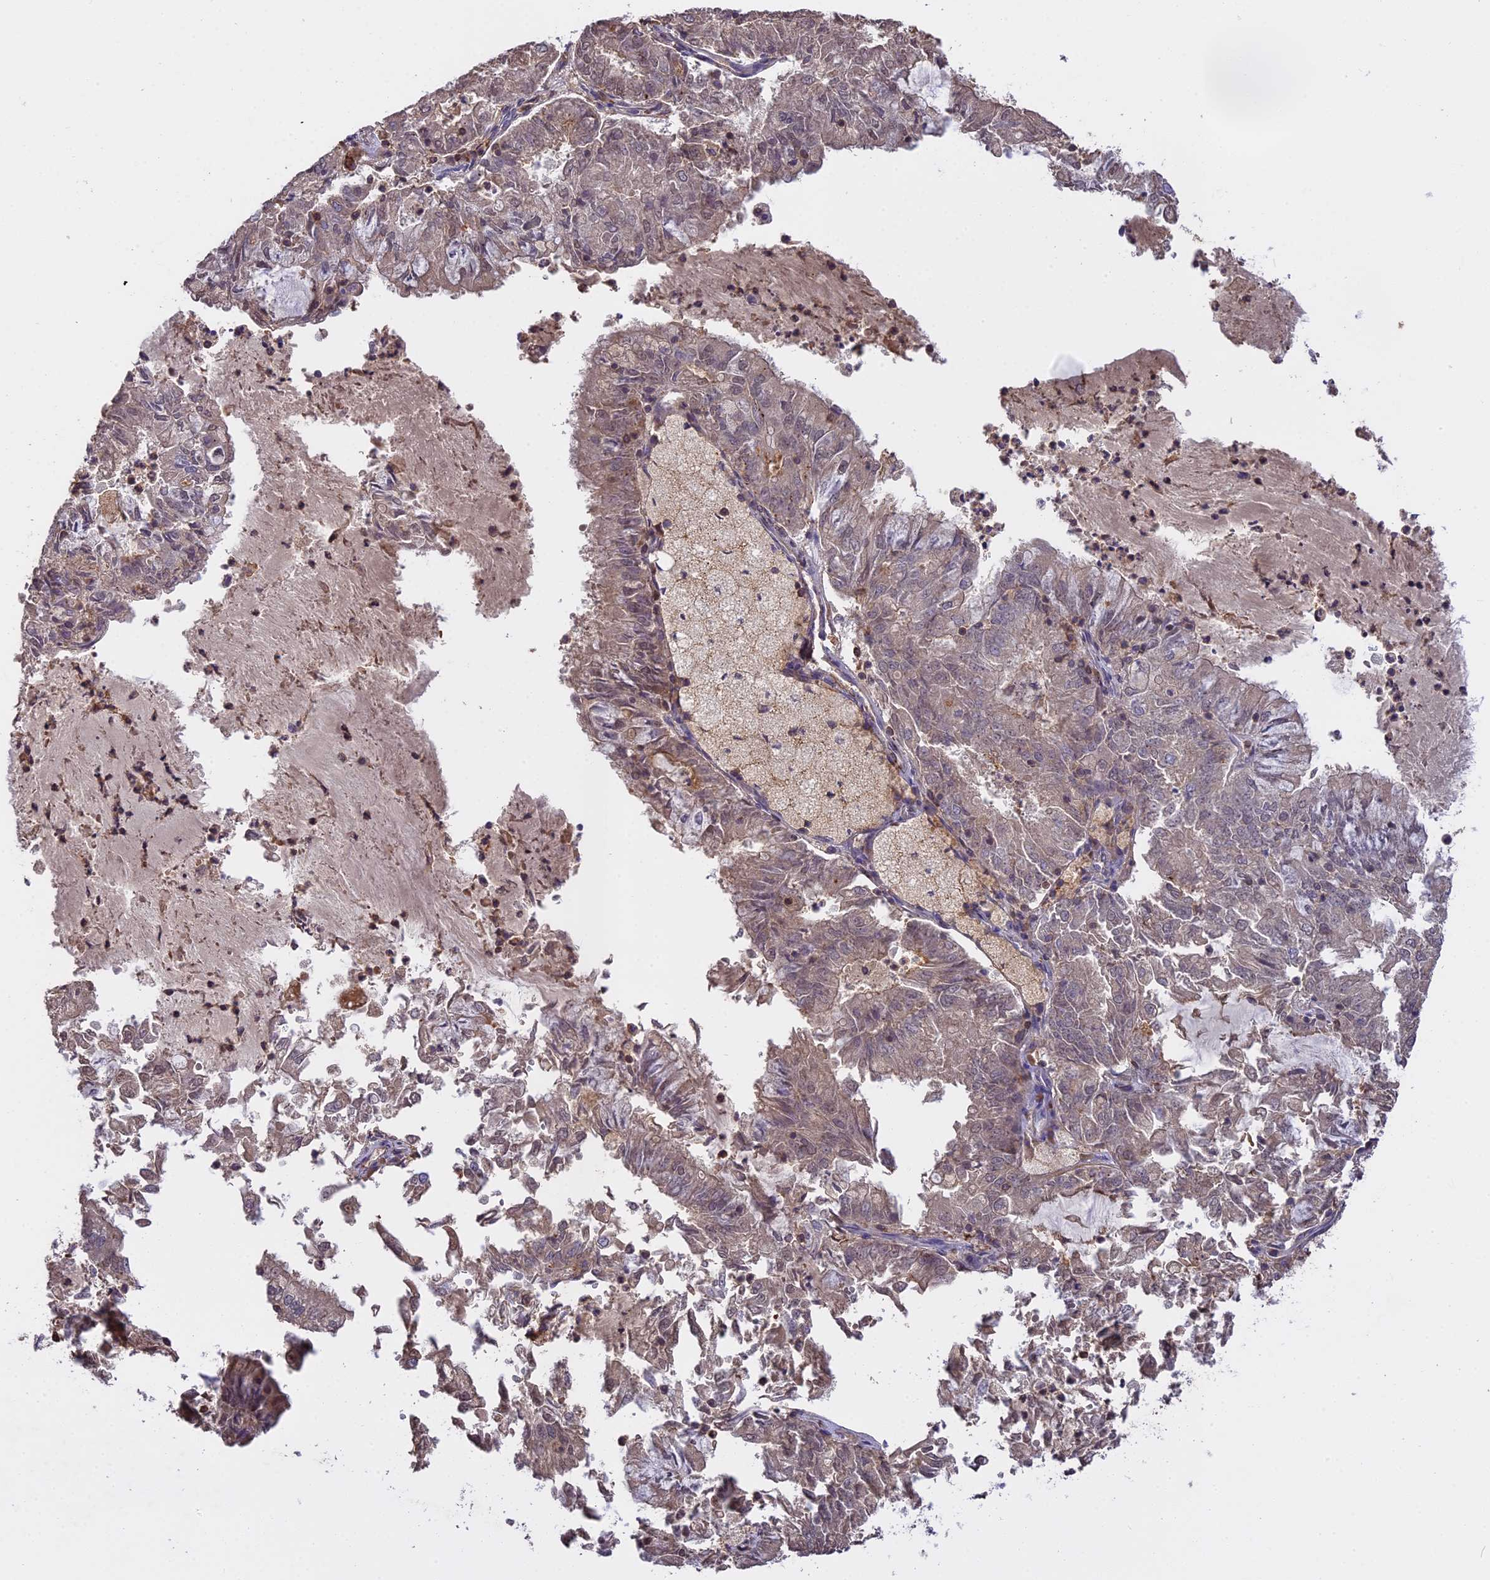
{"staining": {"intensity": "weak", "quantity": "<25%", "location": "cytoplasmic/membranous"}, "tissue": "endometrial cancer", "cell_type": "Tumor cells", "image_type": "cancer", "snomed": [{"axis": "morphology", "description": "Adenocarcinoma, NOS"}, {"axis": "topography", "description": "Endometrium"}], "caption": "This micrograph is of endometrial cancer (adenocarcinoma) stained with immunohistochemistry to label a protein in brown with the nuclei are counter-stained blue. There is no expression in tumor cells.", "gene": "CFAP119", "patient": {"sex": "female", "age": 57}}